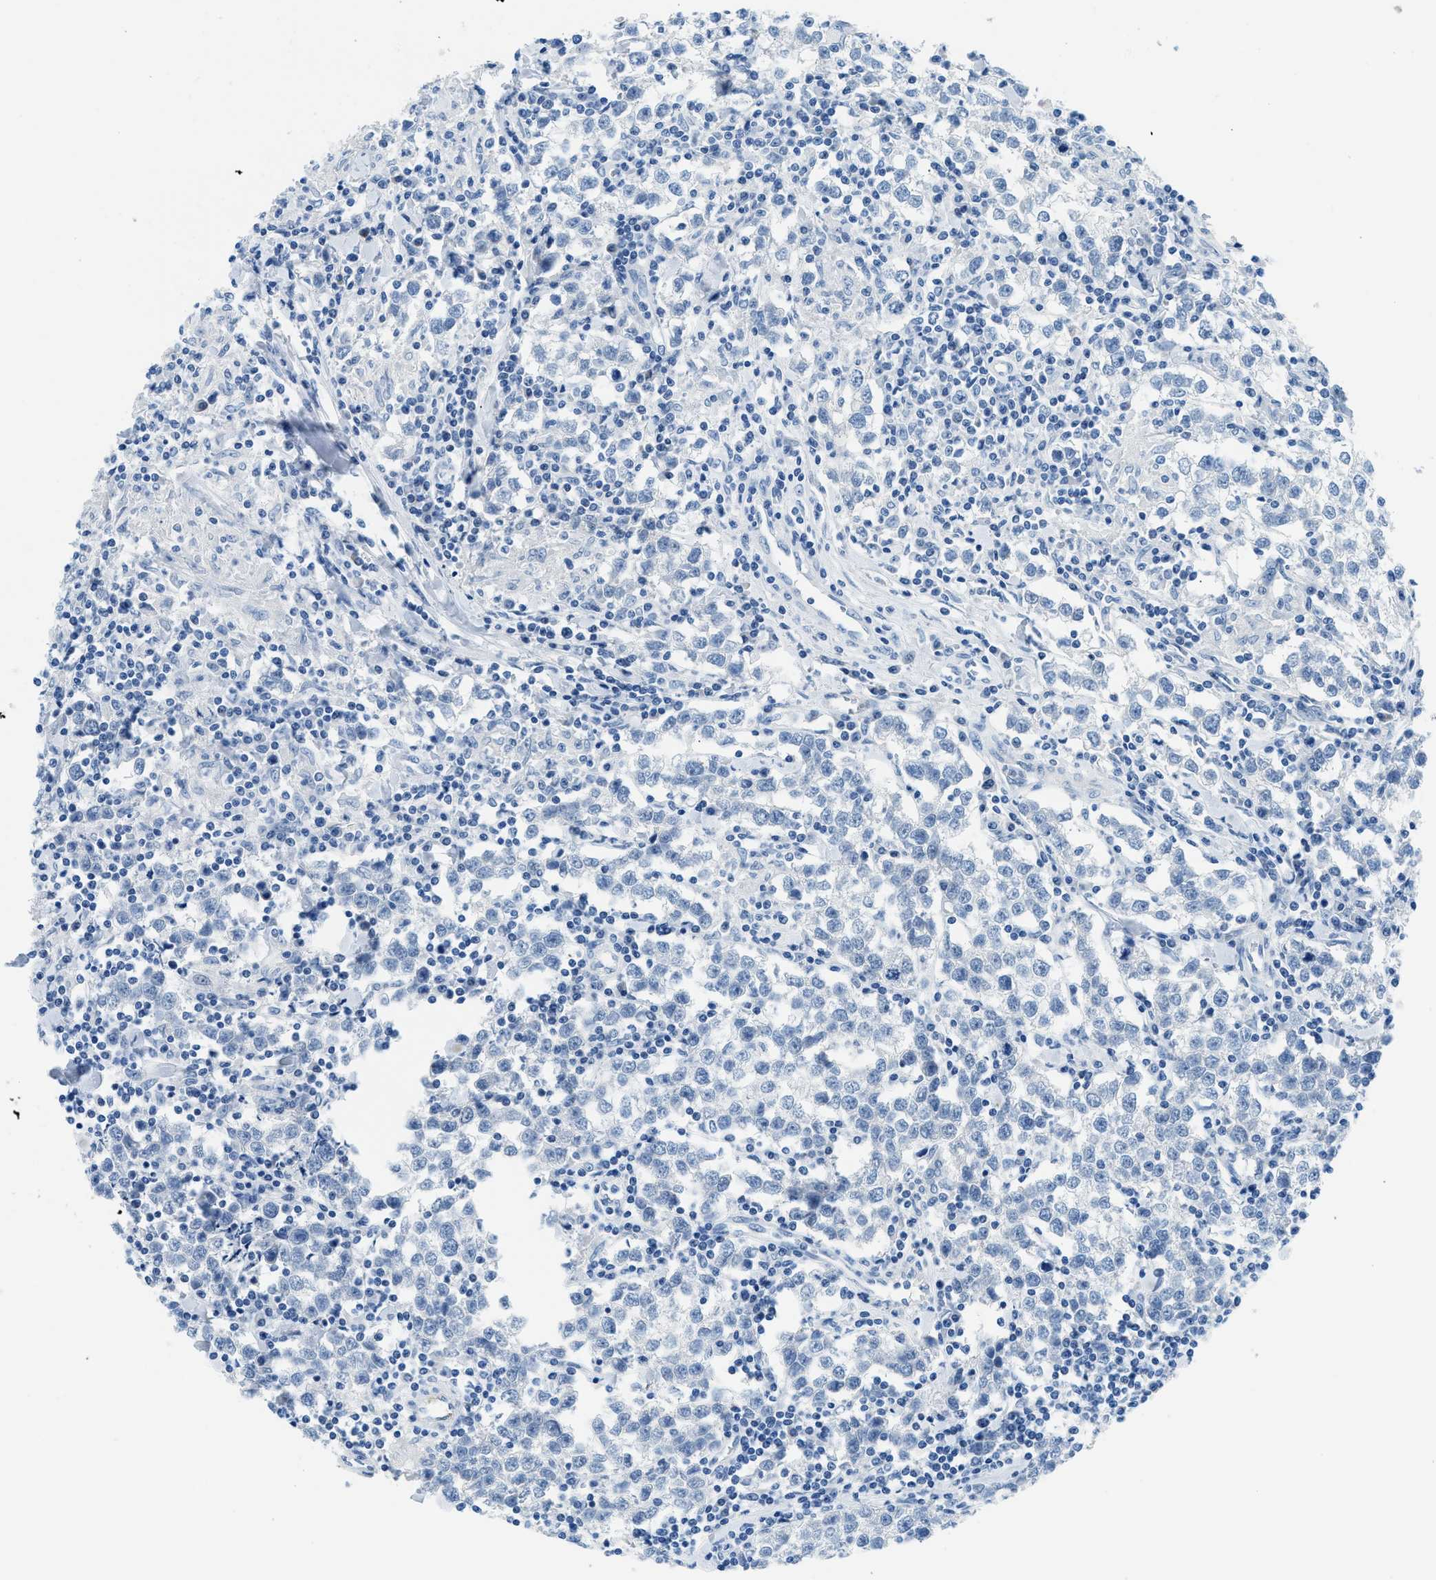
{"staining": {"intensity": "negative", "quantity": "none", "location": "none"}, "tissue": "testis cancer", "cell_type": "Tumor cells", "image_type": "cancer", "snomed": [{"axis": "morphology", "description": "Seminoma, NOS"}, {"axis": "morphology", "description": "Carcinoma, Embryonal, NOS"}, {"axis": "topography", "description": "Testis"}], "caption": "Immunohistochemistry micrograph of human testis cancer (embryonal carcinoma) stained for a protein (brown), which shows no expression in tumor cells.", "gene": "MBL2", "patient": {"sex": "male", "age": 36}}